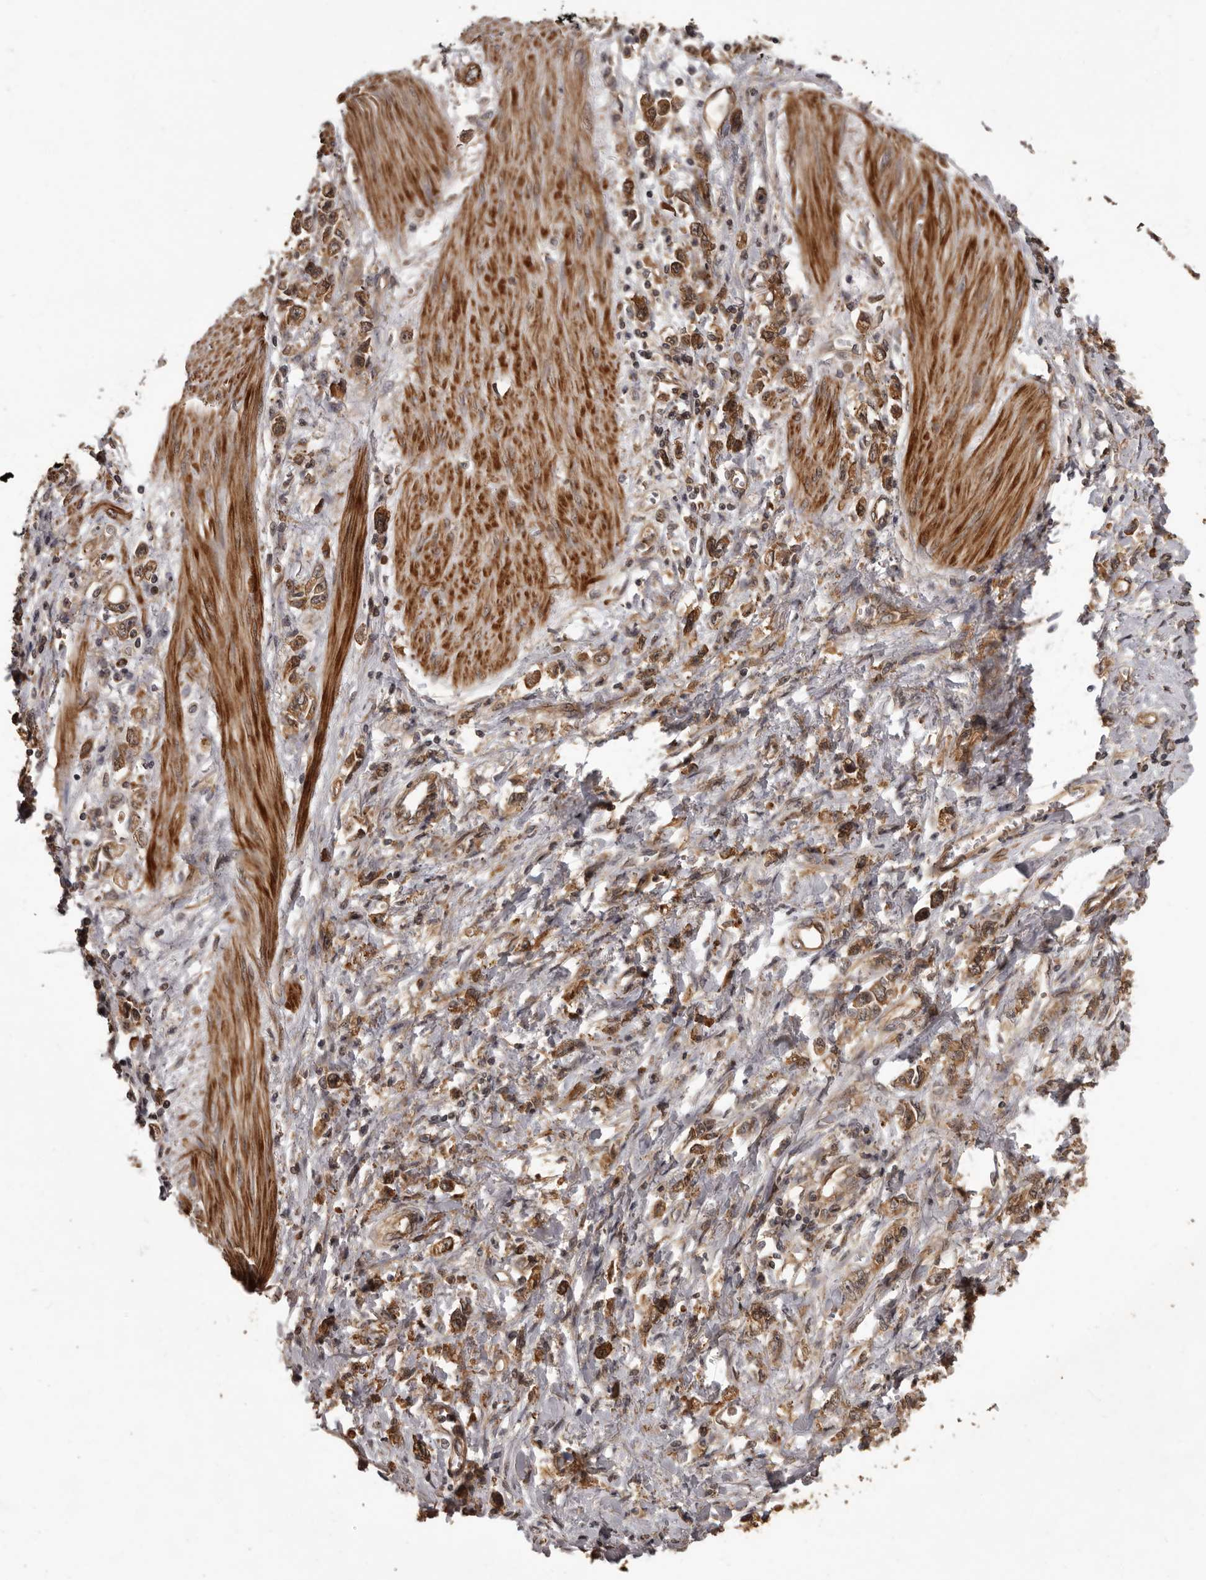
{"staining": {"intensity": "moderate", "quantity": ">75%", "location": "cytoplasmic/membranous"}, "tissue": "stomach cancer", "cell_type": "Tumor cells", "image_type": "cancer", "snomed": [{"axis": "morphology", "description": "Adenocarcinoma, NOS"}, {"axis": "topography", "description": "Stomach"}], "caption": "This is a micrograph of immunohistochemistry staining of adenocarcinoma (stomach), which shows moderate positivity in the cytoplasmic/membranous of tumor cells.", "gene": "SLITRK6", "patient": {"sex": "female", "age": 76}}